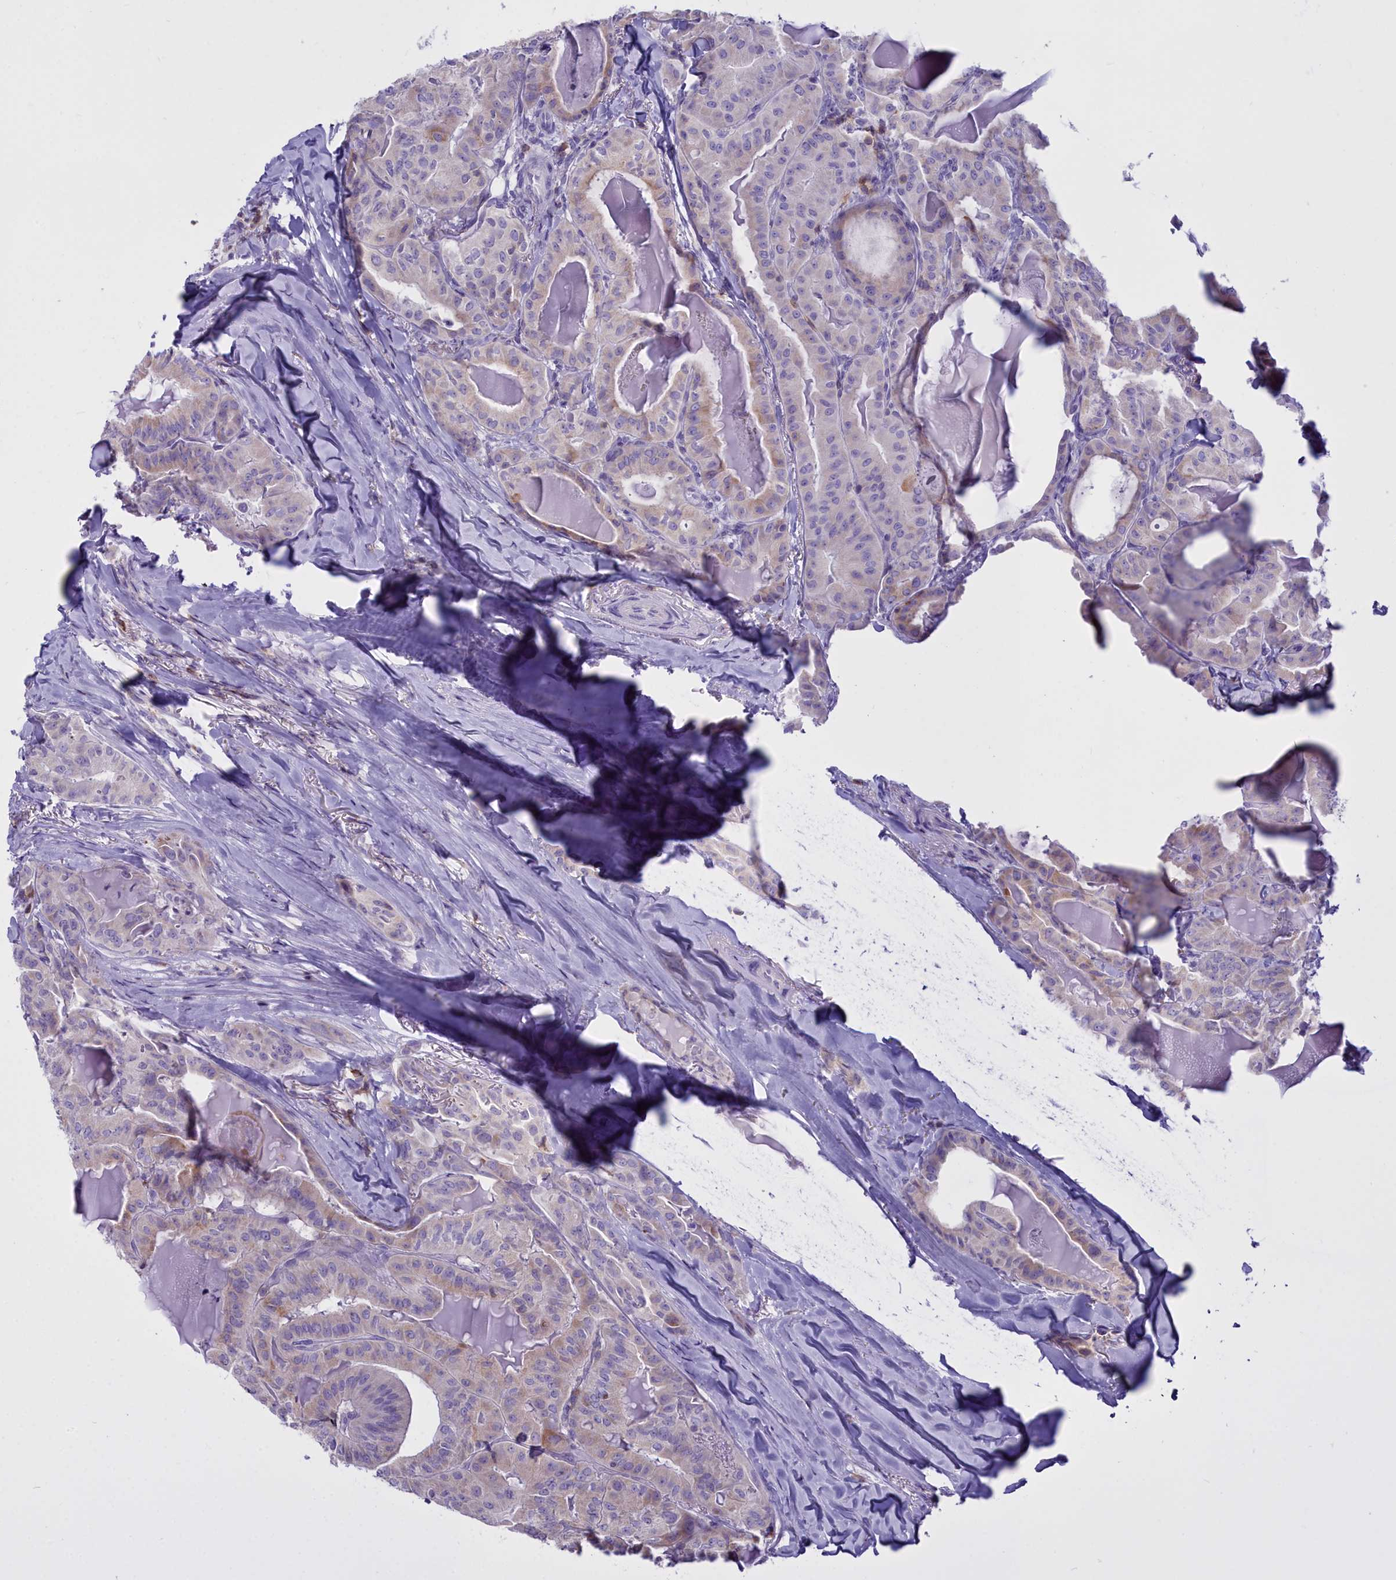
{"staining": {"intensity": "weak", "quantity": "<25%", "location": "cytoplasmic/membranous"}, "tissue": "thyroid cancer", "cell_type": "Tumor cells", "image_type": "cancer", "snomed": [{"axis": "morphology", "description": "Papillary adenocarcinoma, NOS"}, {"axis": "topography", "description": "Thyroid gland"}], "caption": "This is a image of immunohistochemistry (IHC) staining of thyroid cancer, which shows no positivity in tumor cells.", "gene": "CD5", "patient": {"sex": "female", "age": 68}}